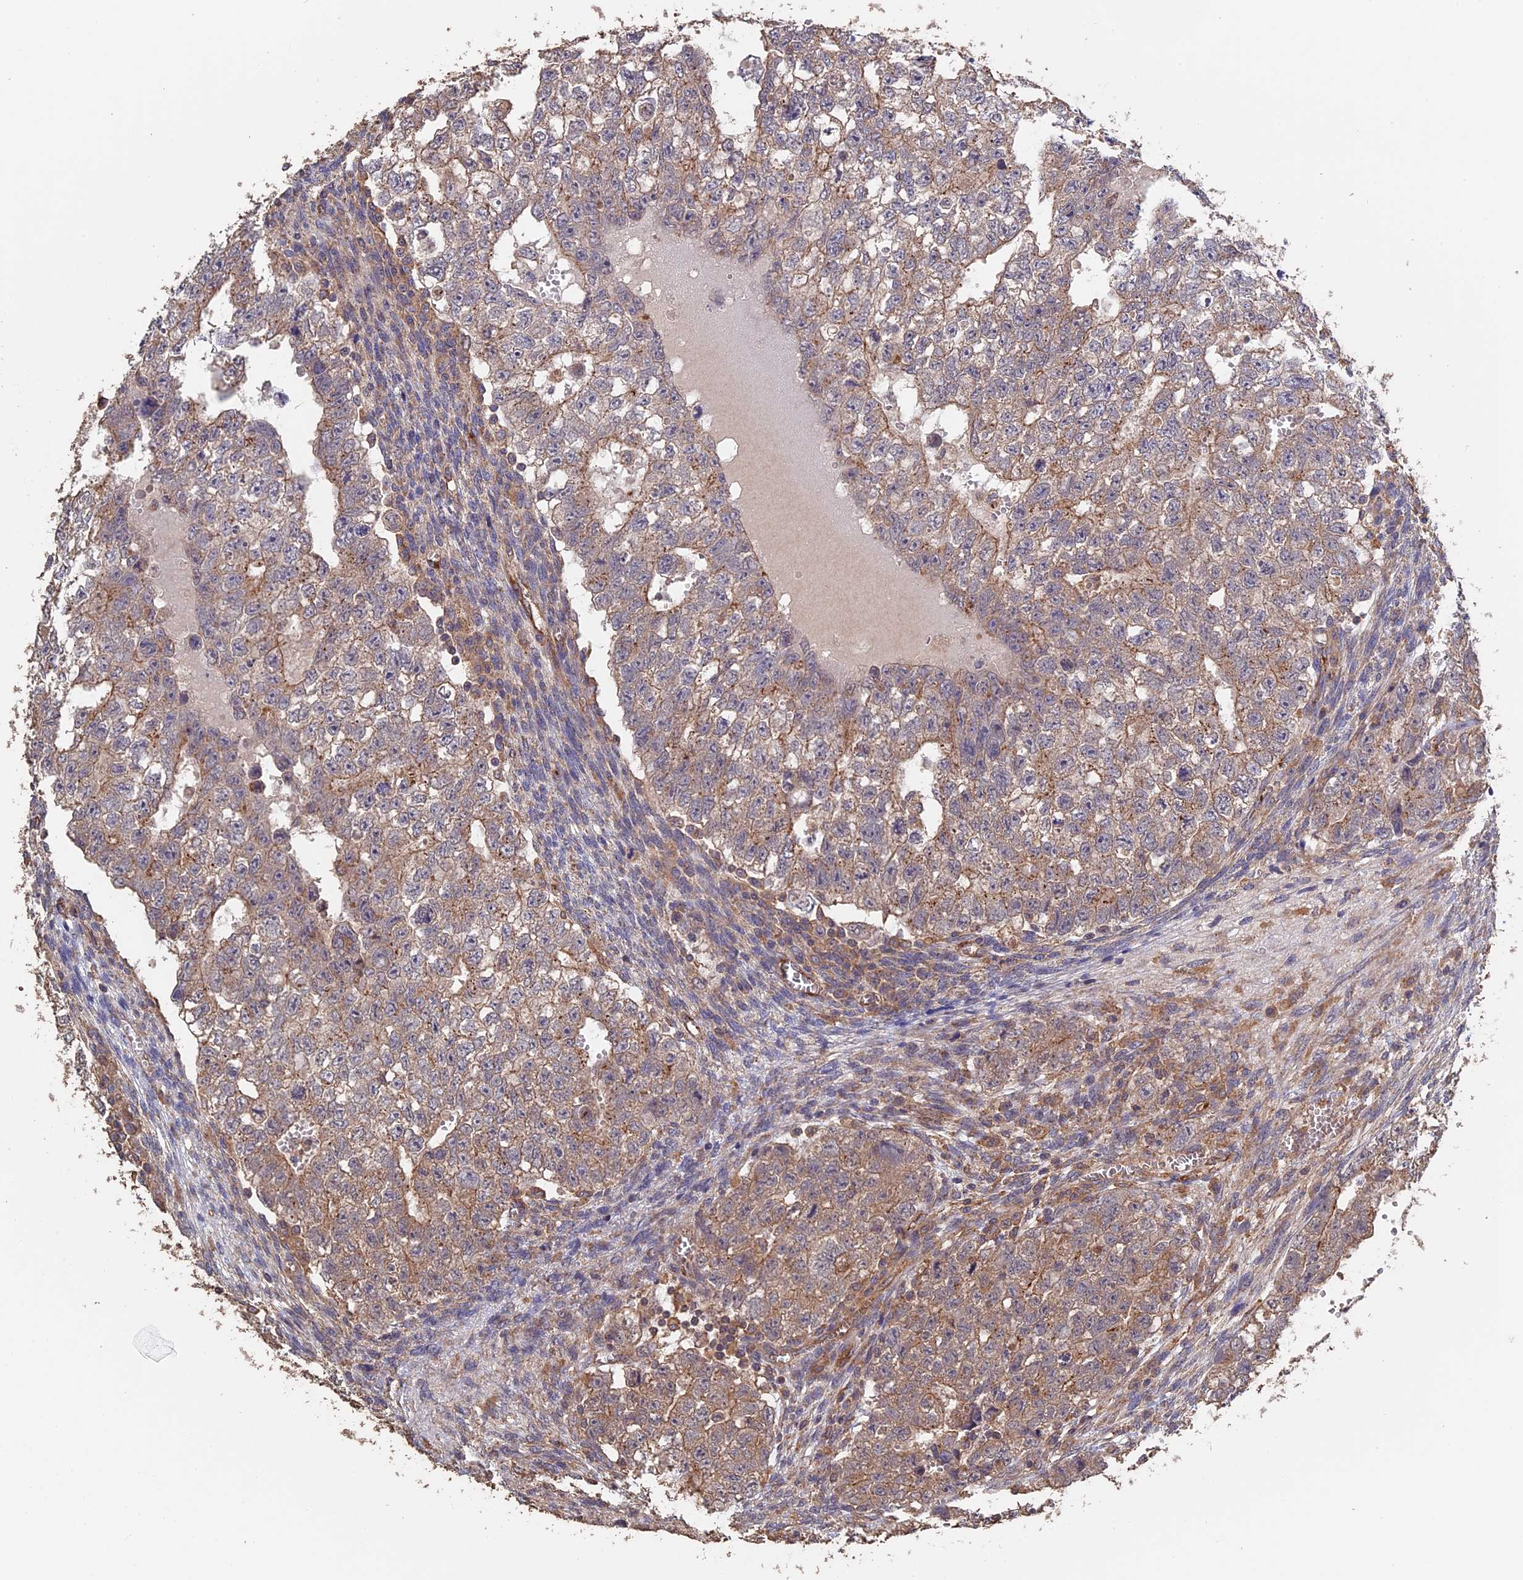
{"staining": {"intensity": "weak", "quantity": "25%-75%", "location": "cytoplasmic/membranous"}, "tissue": "testis cancer", "cell_type": "Tumor cells", "image_type": "cancer", "snomed": [{"axis": "morphology", "description": "Seminoma, NOS"}, {"axis": "morphology", "description": "Carcinoma, Embryonal, NOS"}, {"axis": "topography", "description": "Testis"}], "caption": "Weak cytoplasmic/membranous expression is appreciated in about 25%-75% of tumor cells in testis cancer.", "gene": "PIGQ", "patient": {"sex": "male", "age": 38}}